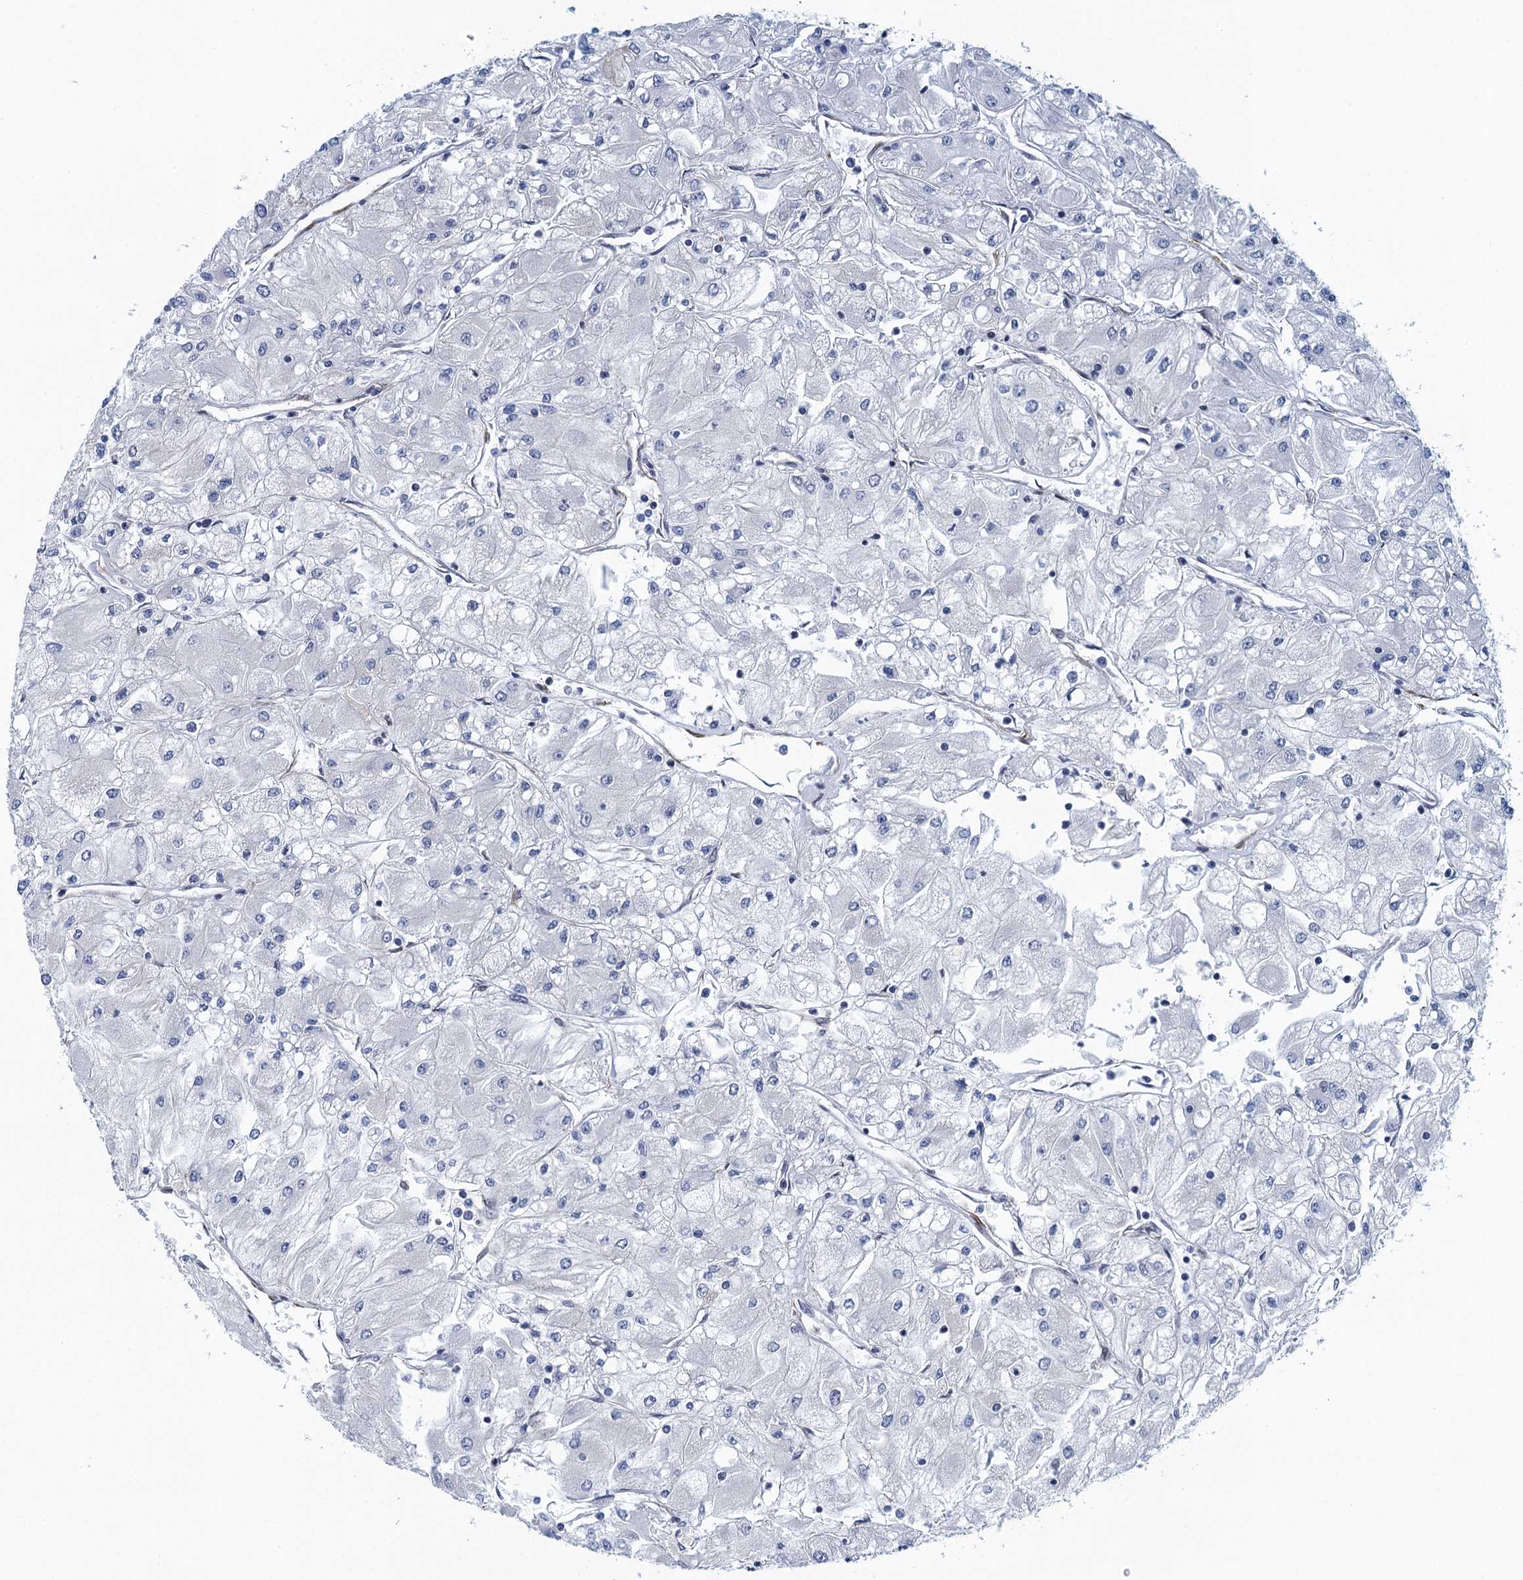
{"staining": {"intensity": "negative", "quantity": "none", "location": "none"}, "tissue": "renal cancer", "cell_type": "Tumor cells", "image_type": "cancer", "snomed": [{"axis": "morphology", "description": "Adenocarcinoma, NOS"}, {"axis": "topography", "description": "Kidney"}], "caption": "The micrograph reveals no significant staining in tumor cells of renal adenocarcinoma. (Immunohistochemistry, brightfield microscopy, high magnification).", "gene": "ALG2", "patient": {"sex": "male", "age": 80}}